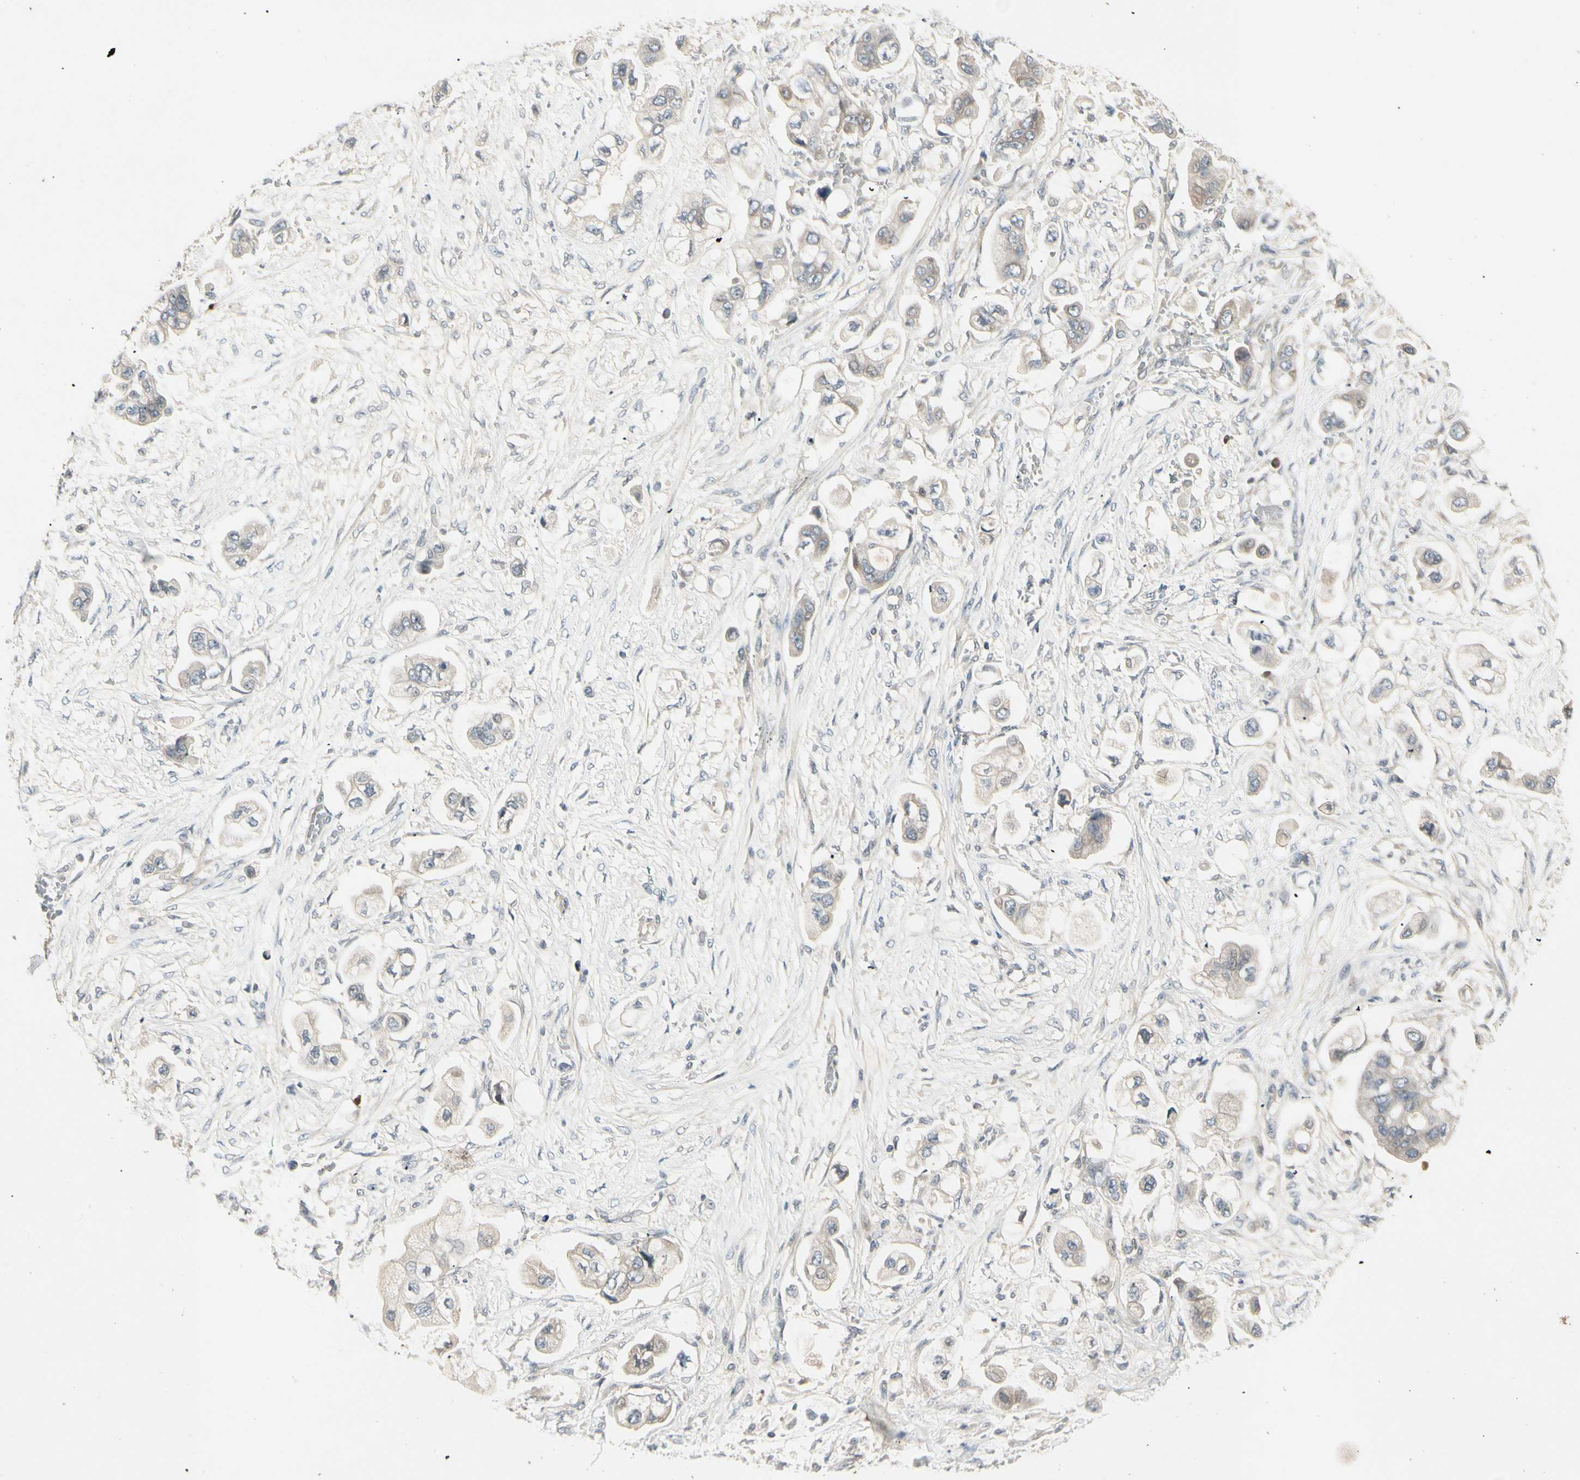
{"staining": {"intensity": "weak", "quantity": "25%-75%", "location": "cytoplasmic/membranous"}, "tissue": "stomach cancer", "cell_type": "Tumor cells", "image_type": "cancer", "snomed": [{"axis": "morphology", "description": "Adenocarcinoma, NOS"}, {"axis": "topography", "description": "Stomach"}], "caption": "Immunohistochemistry (DAB) staining of stomach adenocarcinoma exhibits weak cytoplasmic/membranous protein staining in about 25%-75% of tumor cells.", "gene": "CCL4", "patient": {"sex": "male", "age": 62}}